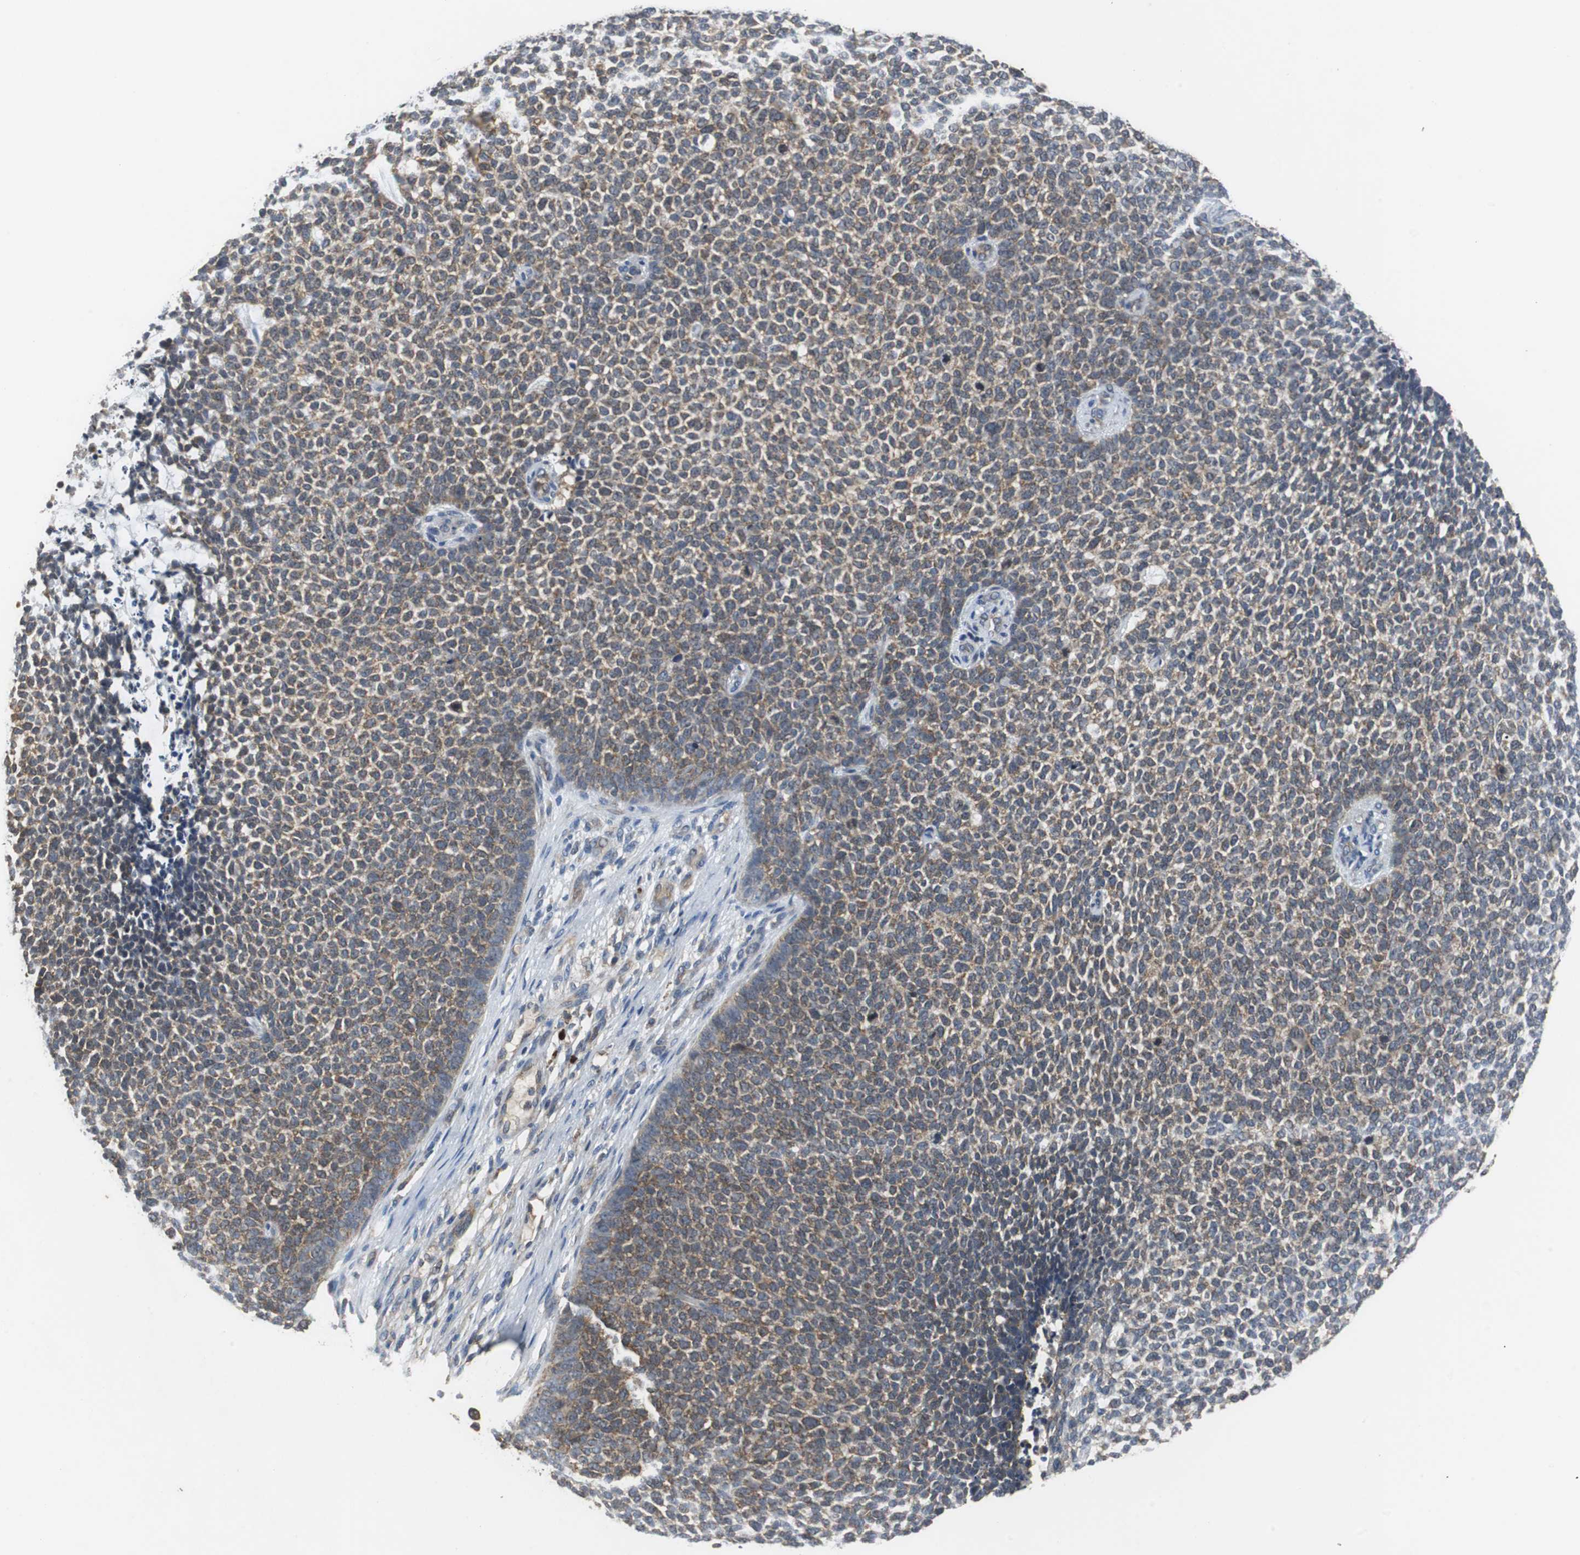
{"staining": {"intensity": "moderate", "quantity": ">75%", "location": "cytoplasmic/membranous"}, "tissue": "skin cancer", "cell_type": "Tumor cells", "image_type": "cancer", "snomed": [{"axis": "morphology", "description": "Basal cell carcinoma"}, {"axis": "topography", "description": "Skin"}], "caption": "A brown stain shows moderate cytoplasmic/membranous expression of a protein in human skin cancer (basal cell carcinoma) tumor cells. (DAB (3,3'-diaminobenzidine) IHC, brown staining for protein, blue staining for nuclei).", "gene": "VBP1", "patient": {"sex": "female", "age": 84}}